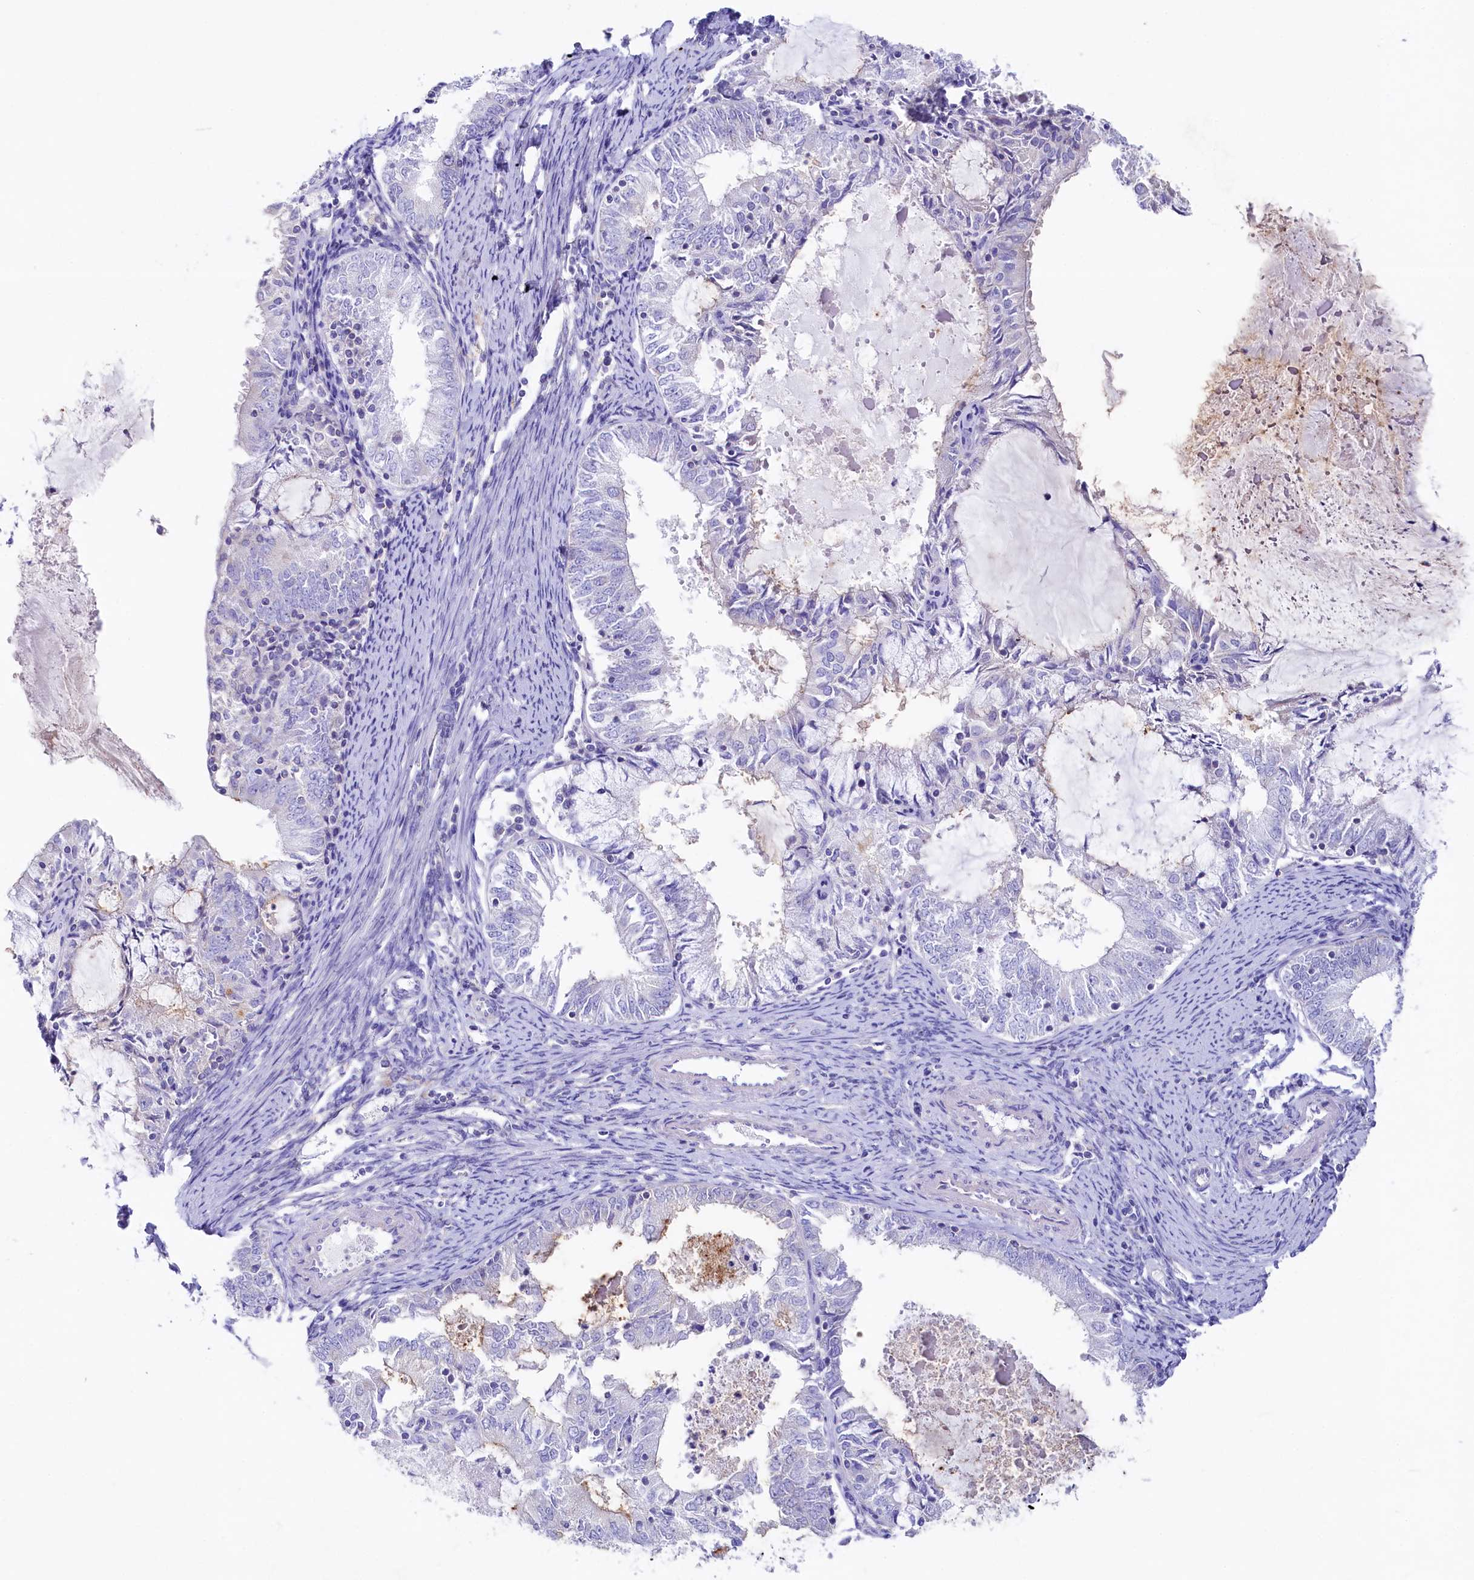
{"staining": {"intensity": "negative", "quantity": "none", "location": "none"}, "tissue": "endometrial cancer", "cell_type": "Tumor cells", "image_type": "cancer", "snomed": [{"axis": "morphology", "description": "Adenocarcinoma, NOS"}, {"axis": "topography", "description": "Endometrium"}], "caption": "A photomicrograph of human endometrial cancer is negative for staining in tumor cells. Nuclei are stained in blue.", "gene": "VPS26B", "patient": {"sex": "female", "age": 57}}